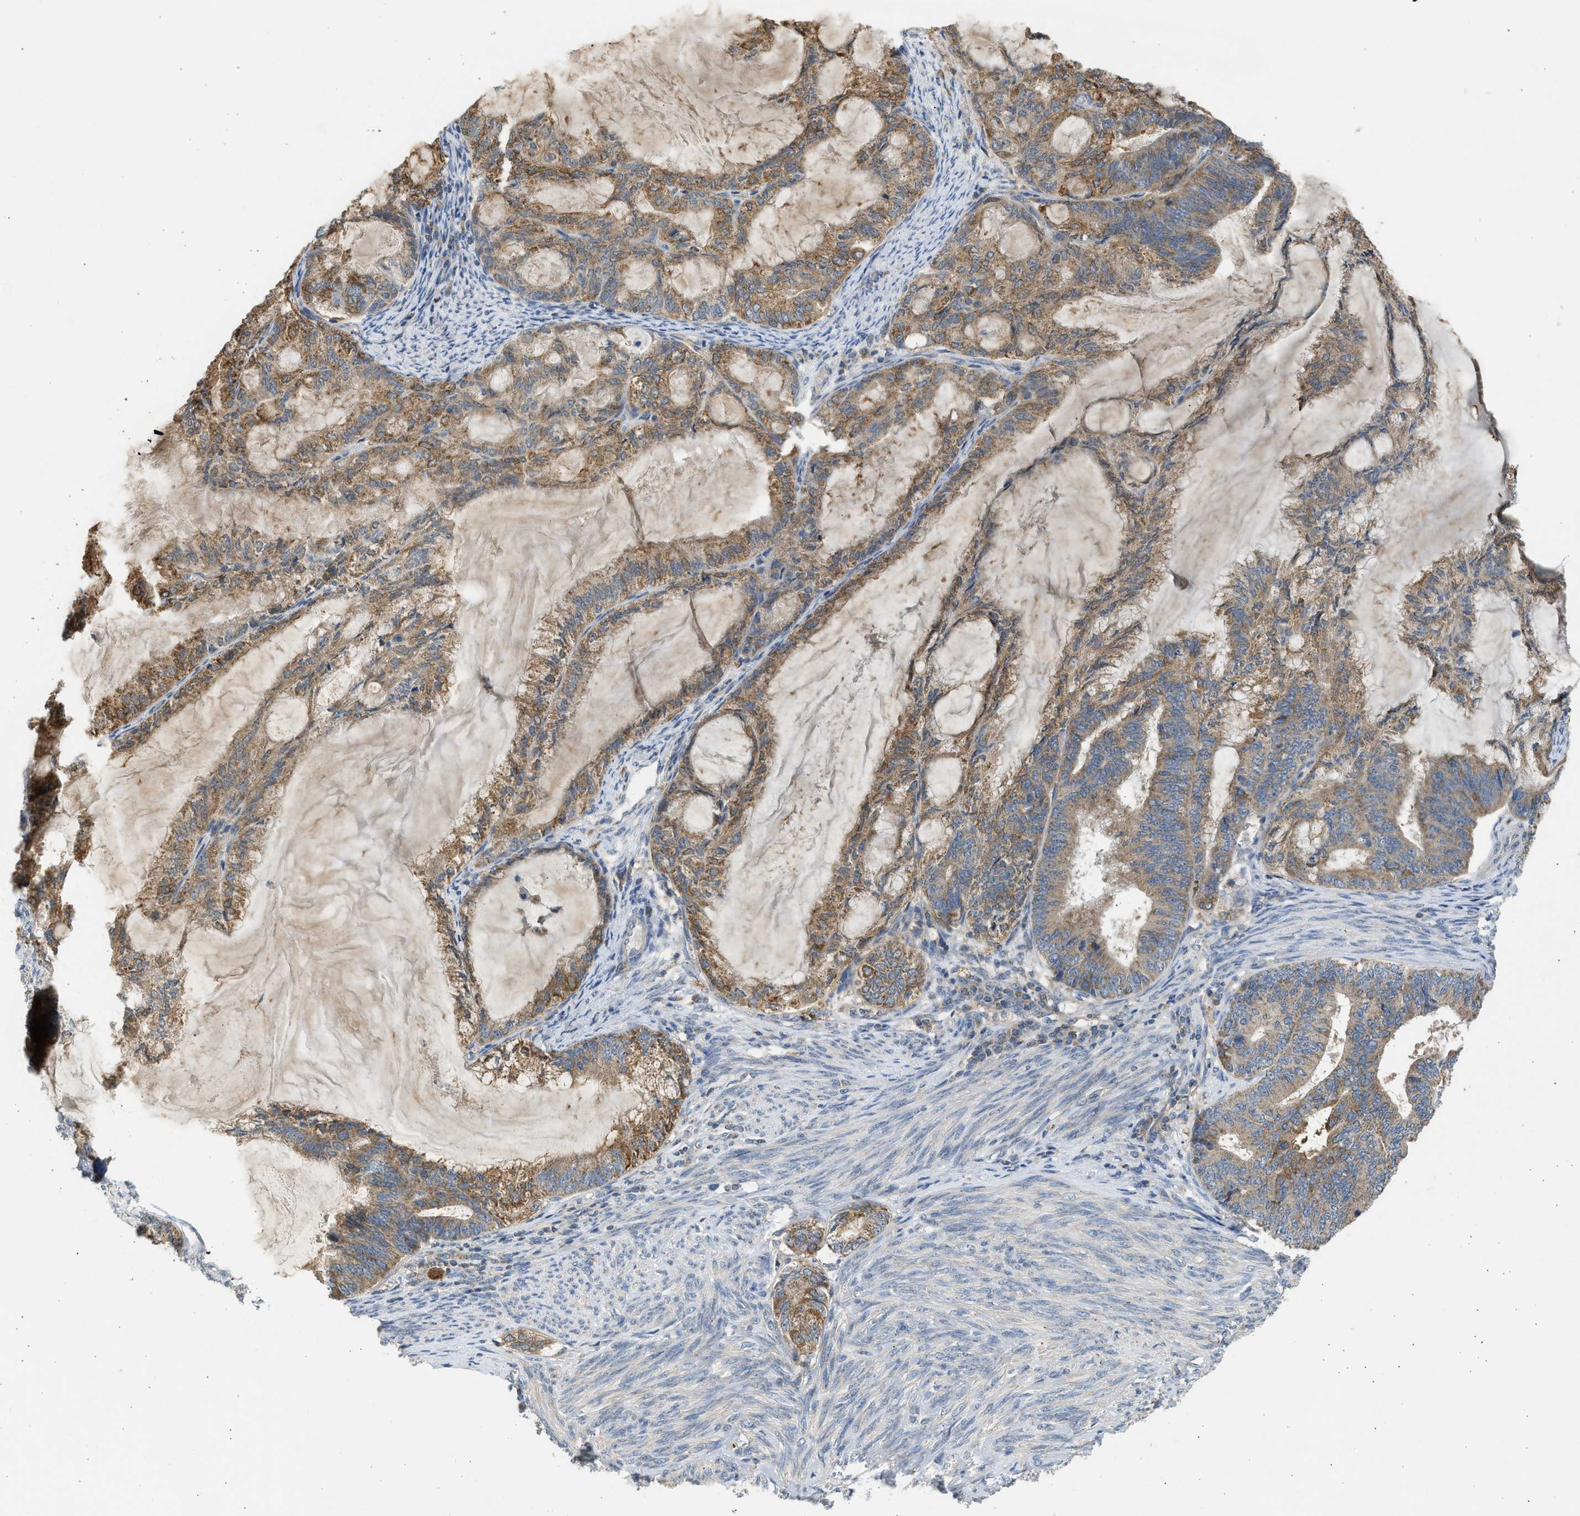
{"staining": {"intensity": "moderate", "quantity": ">75%", "location": "cytoplasmic/membranous"}, "tissue": "endometrial cancer", "cell_type": "Tumor cells", "image_type": "cancer", "snomed": [{"axis": "morphology", "description": "Adenocarcinoma, NOS"}, {"axis": "topography", "description": "Endometrium"}], "caption": "The image reveals staining of adenocarcinoma (endometrial), revealing moderate cytoplasmic/membranous protein staining (brown color) within tumor cells.", "gene": "CYP1A1", "patient": {"sex": "female", "age": 86}}